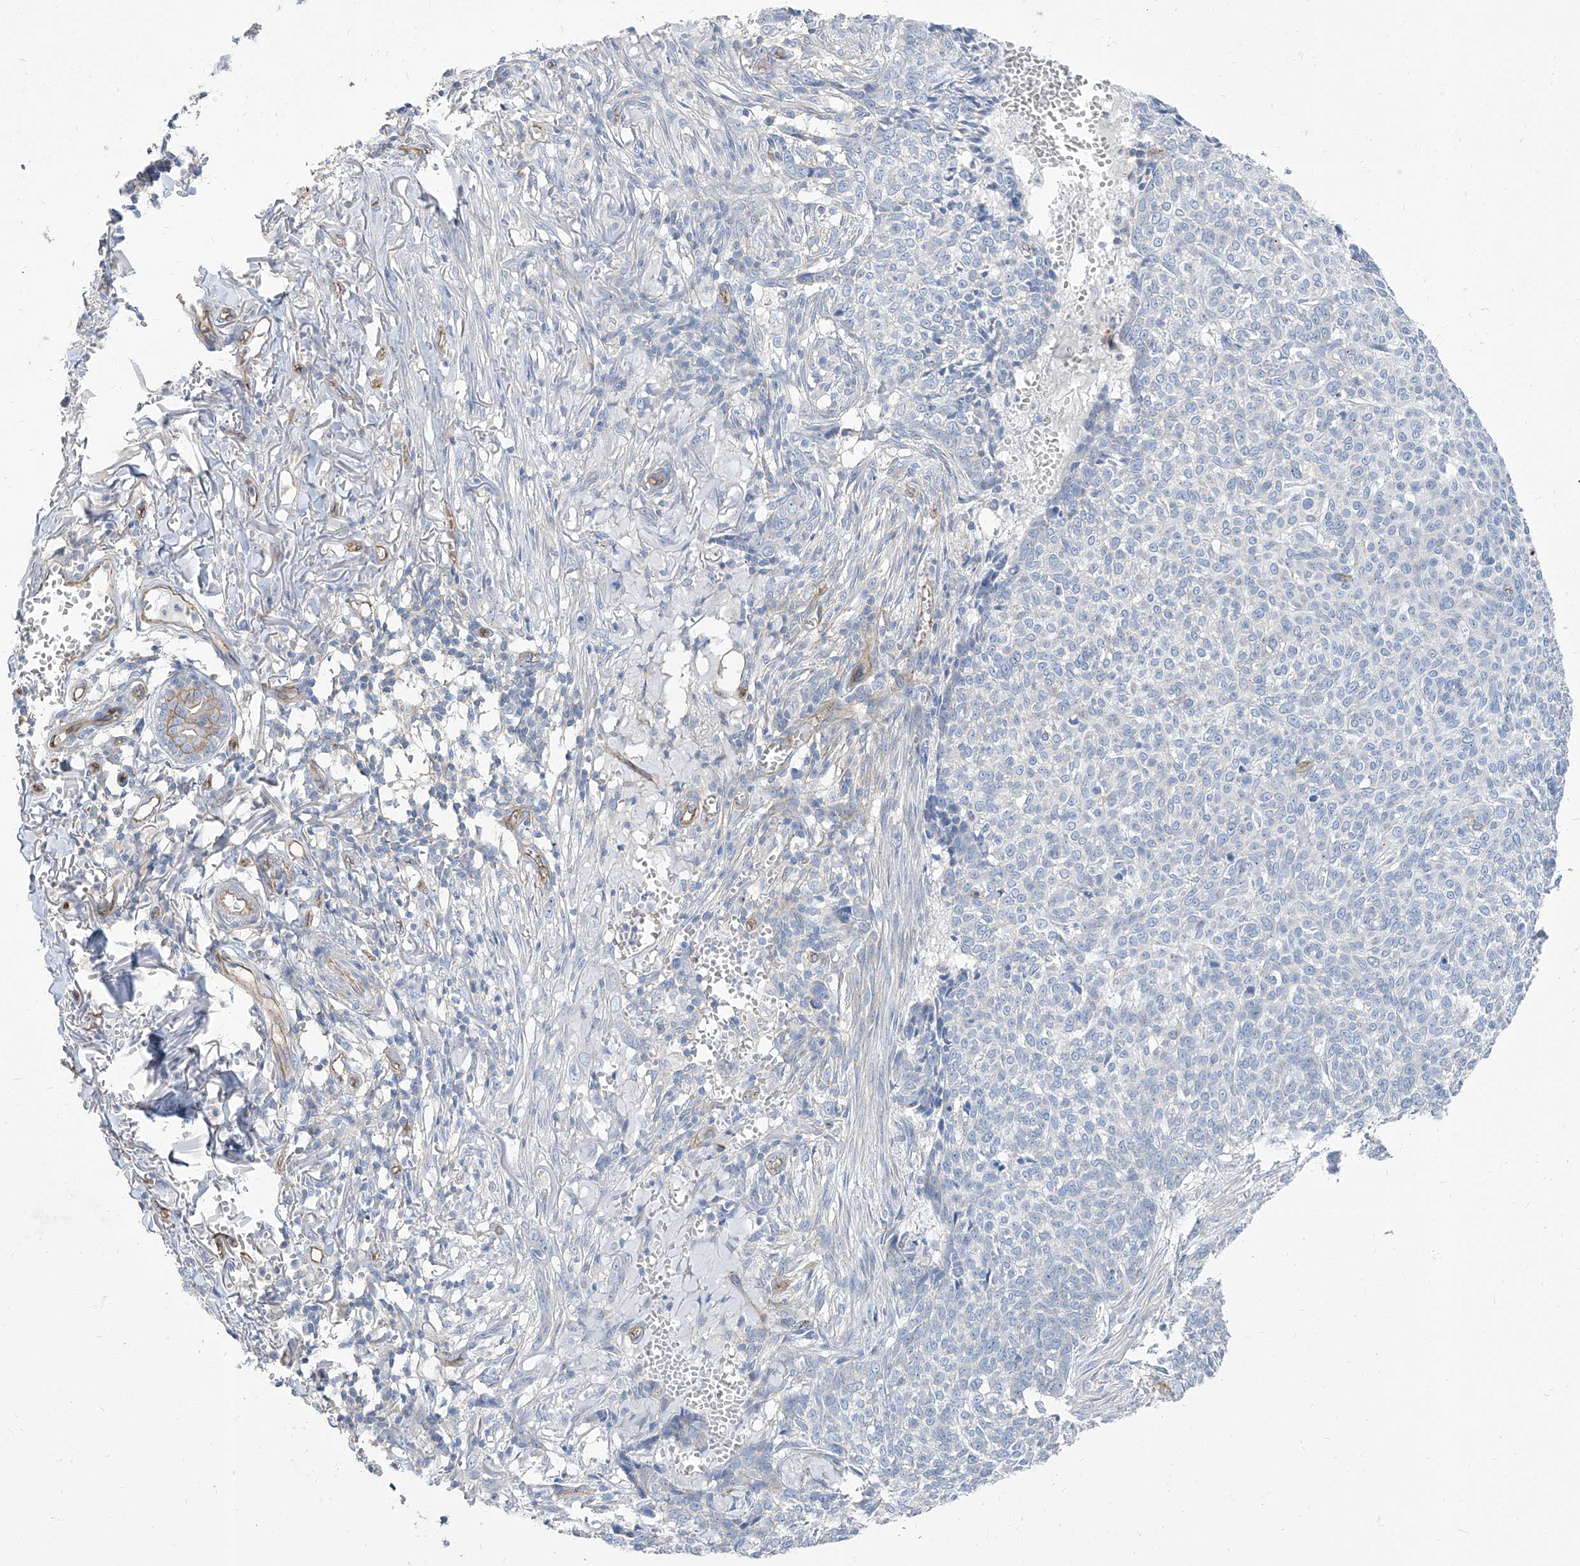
{"staining": {"intensity": "negative", "quantity": "none", "location": "none"}, "tissue": "skin cancer", "cell_type": "Tumor cells", "image_type": "cancer", "snomed": [{"axis": "morphology", "description": "Basal cell carcinoma"}, {"axis": "topography", "description": "Skin"}], "caption": "Protein analysis of skin basal cell carcinoma reveals no significant expression in tumor cells.", "gene": "TXLNB", "patient": {"sex": "male", "age": 85}}